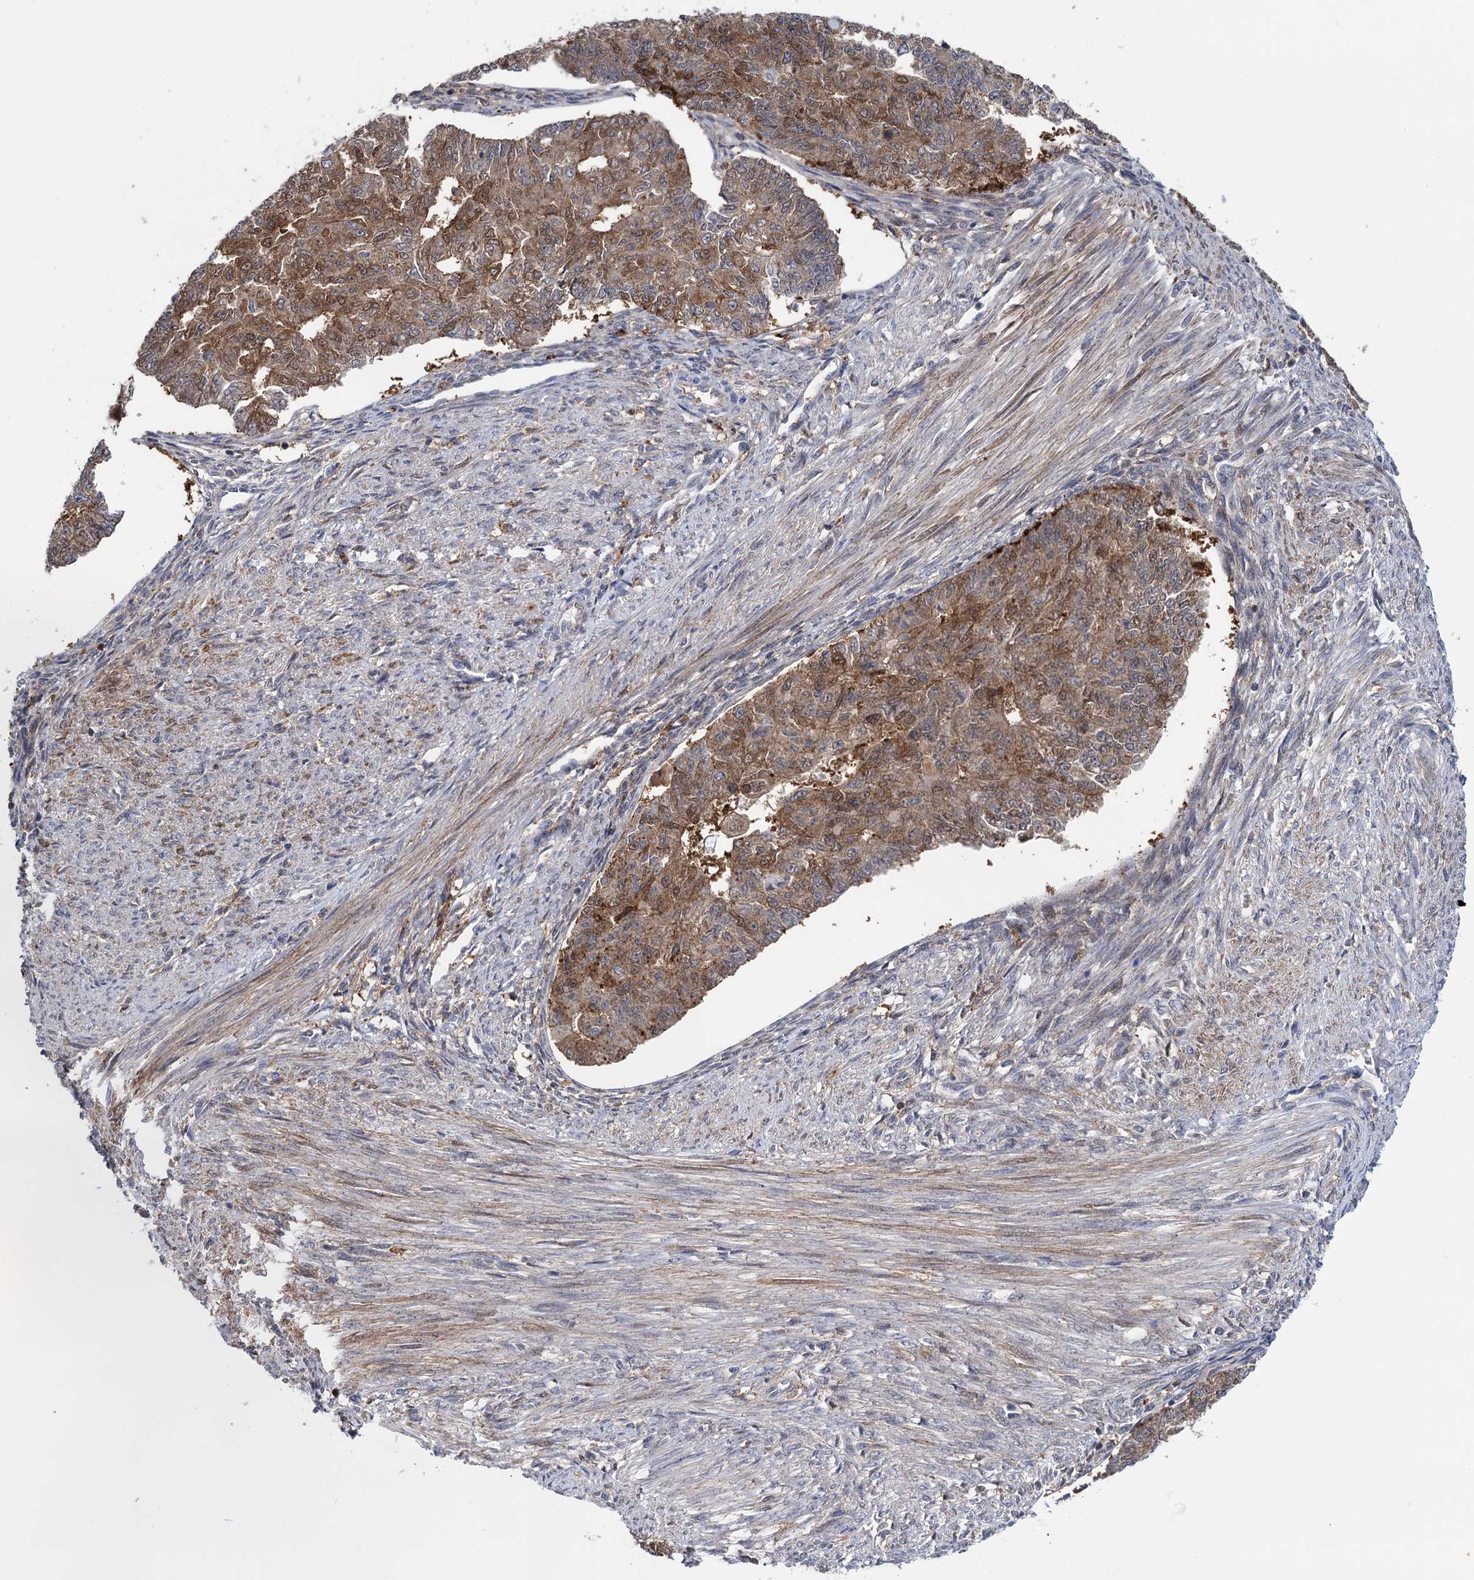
{"staining": {"intensity": "moderate", "quantity": ">75%", "location": "cytoplasmic/membranous"}, "tissue": "endometrial cancer", "cell_type": "Tumor cells", "image_type": "cancer", "snomed": [{"axis": "morphology", "description": "Adenocarcinoma, NOS"}, {"axis": "topography", "description": "Endometrium"}], "caption": "Protein expression analysis of human endometrial cancer reveals moderate cytoplasmic/membranous positivity in about >75% of tumor cells.", "gene": "GLO1", "patient": {"sex": "female", "age": 32}}